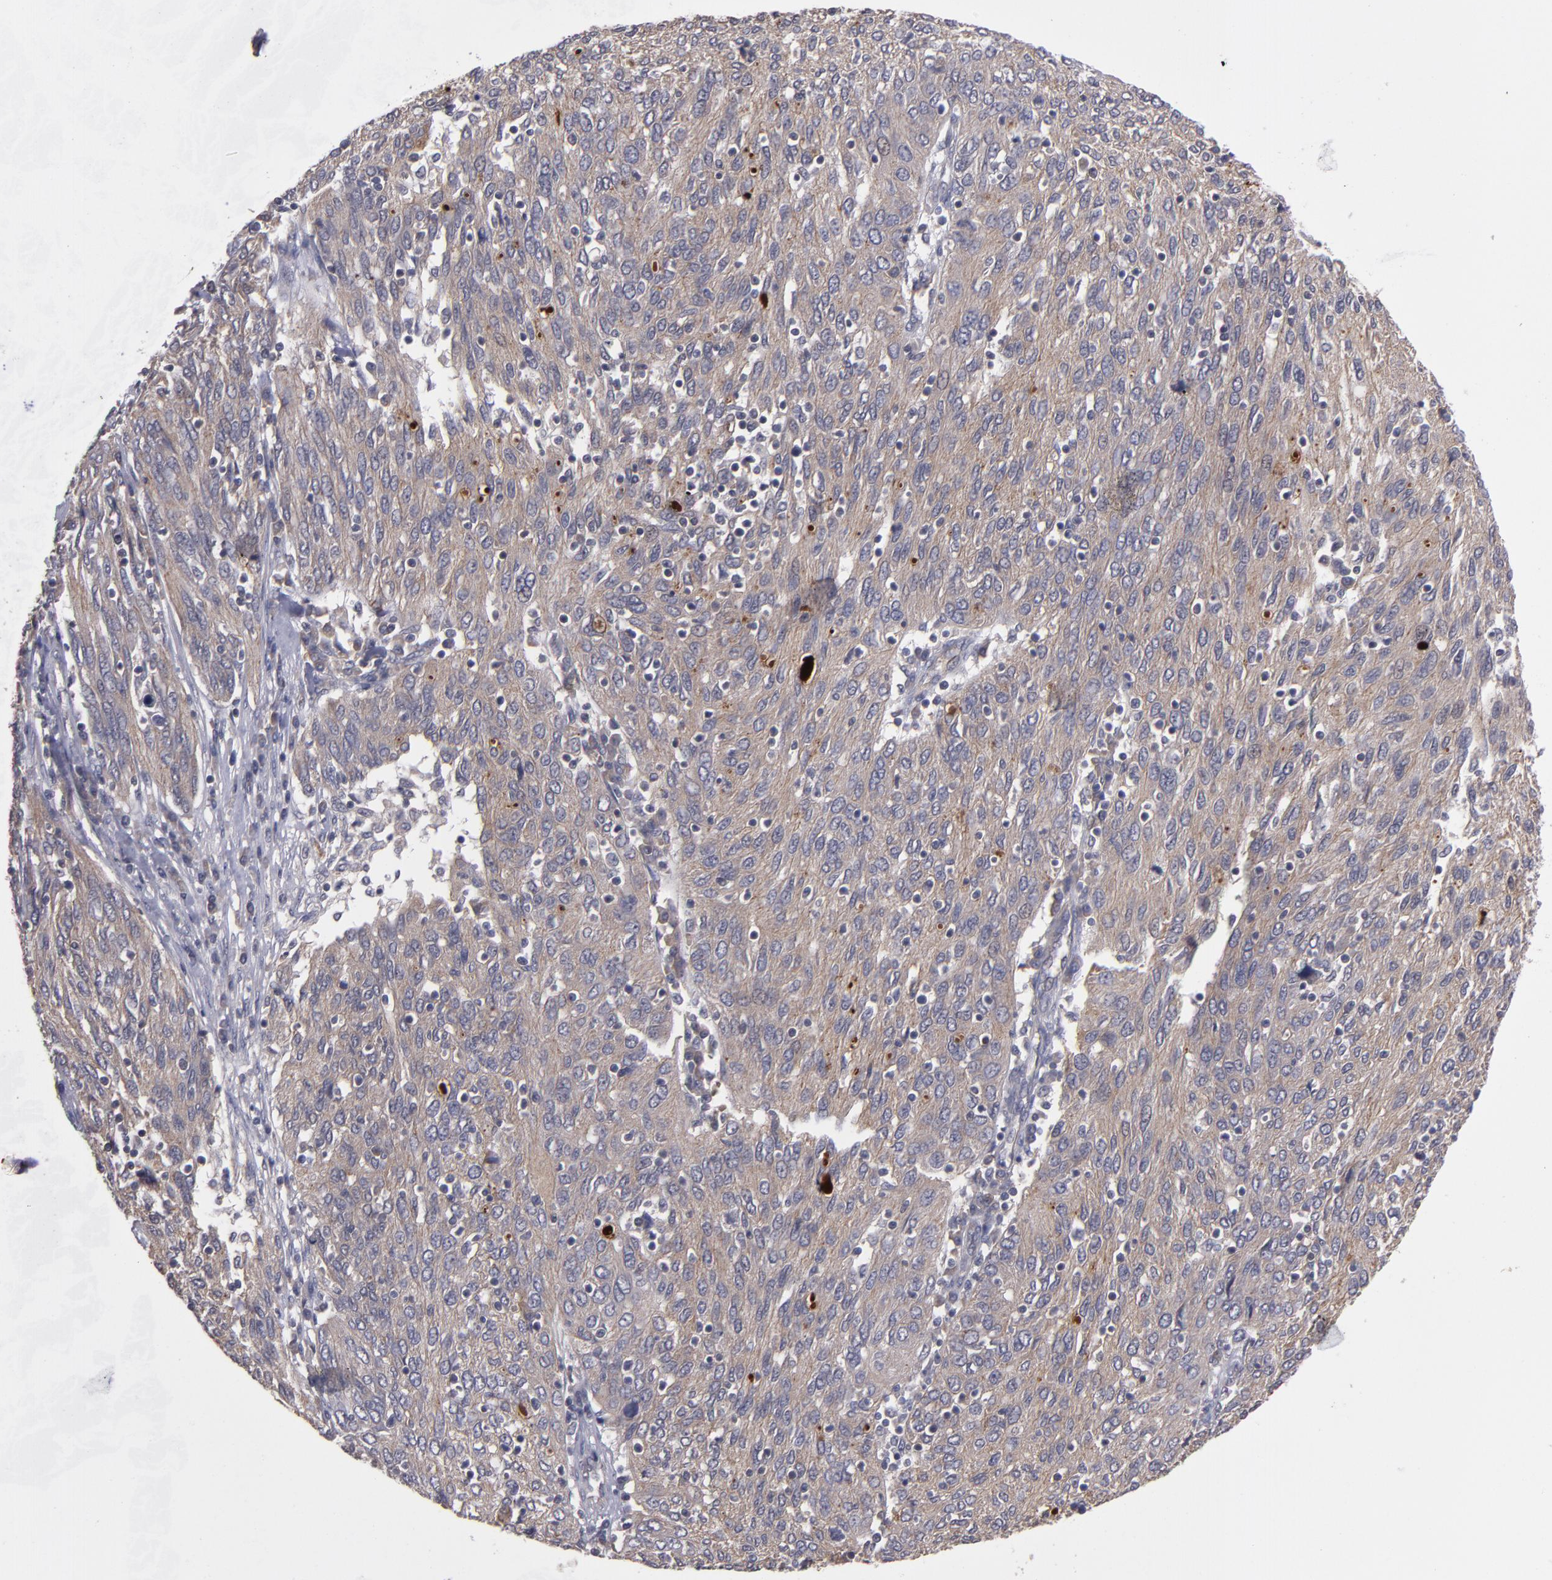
{"staining": {"intensity": "weak", "quantity": ">75%", "location": "cytoplasmic/membranous"}, "tissue": "ovarian cancer", "cell_type": "Tumor cells", "image_type": "cancer", "snomed": [{"axis": "morphology", "description": "Carcinoma, endometroid"}, {"axis": "topography", "description": "Ovary"}], "caption": "This photomicrograph exhibits immunohistochemistry staining of human ovarian cancer, with low weak cytoplasmic/membranous expression in about >75% of tumor cells.", "gene": "CTSO", "patient": {"sex": "female", "age": 50}}